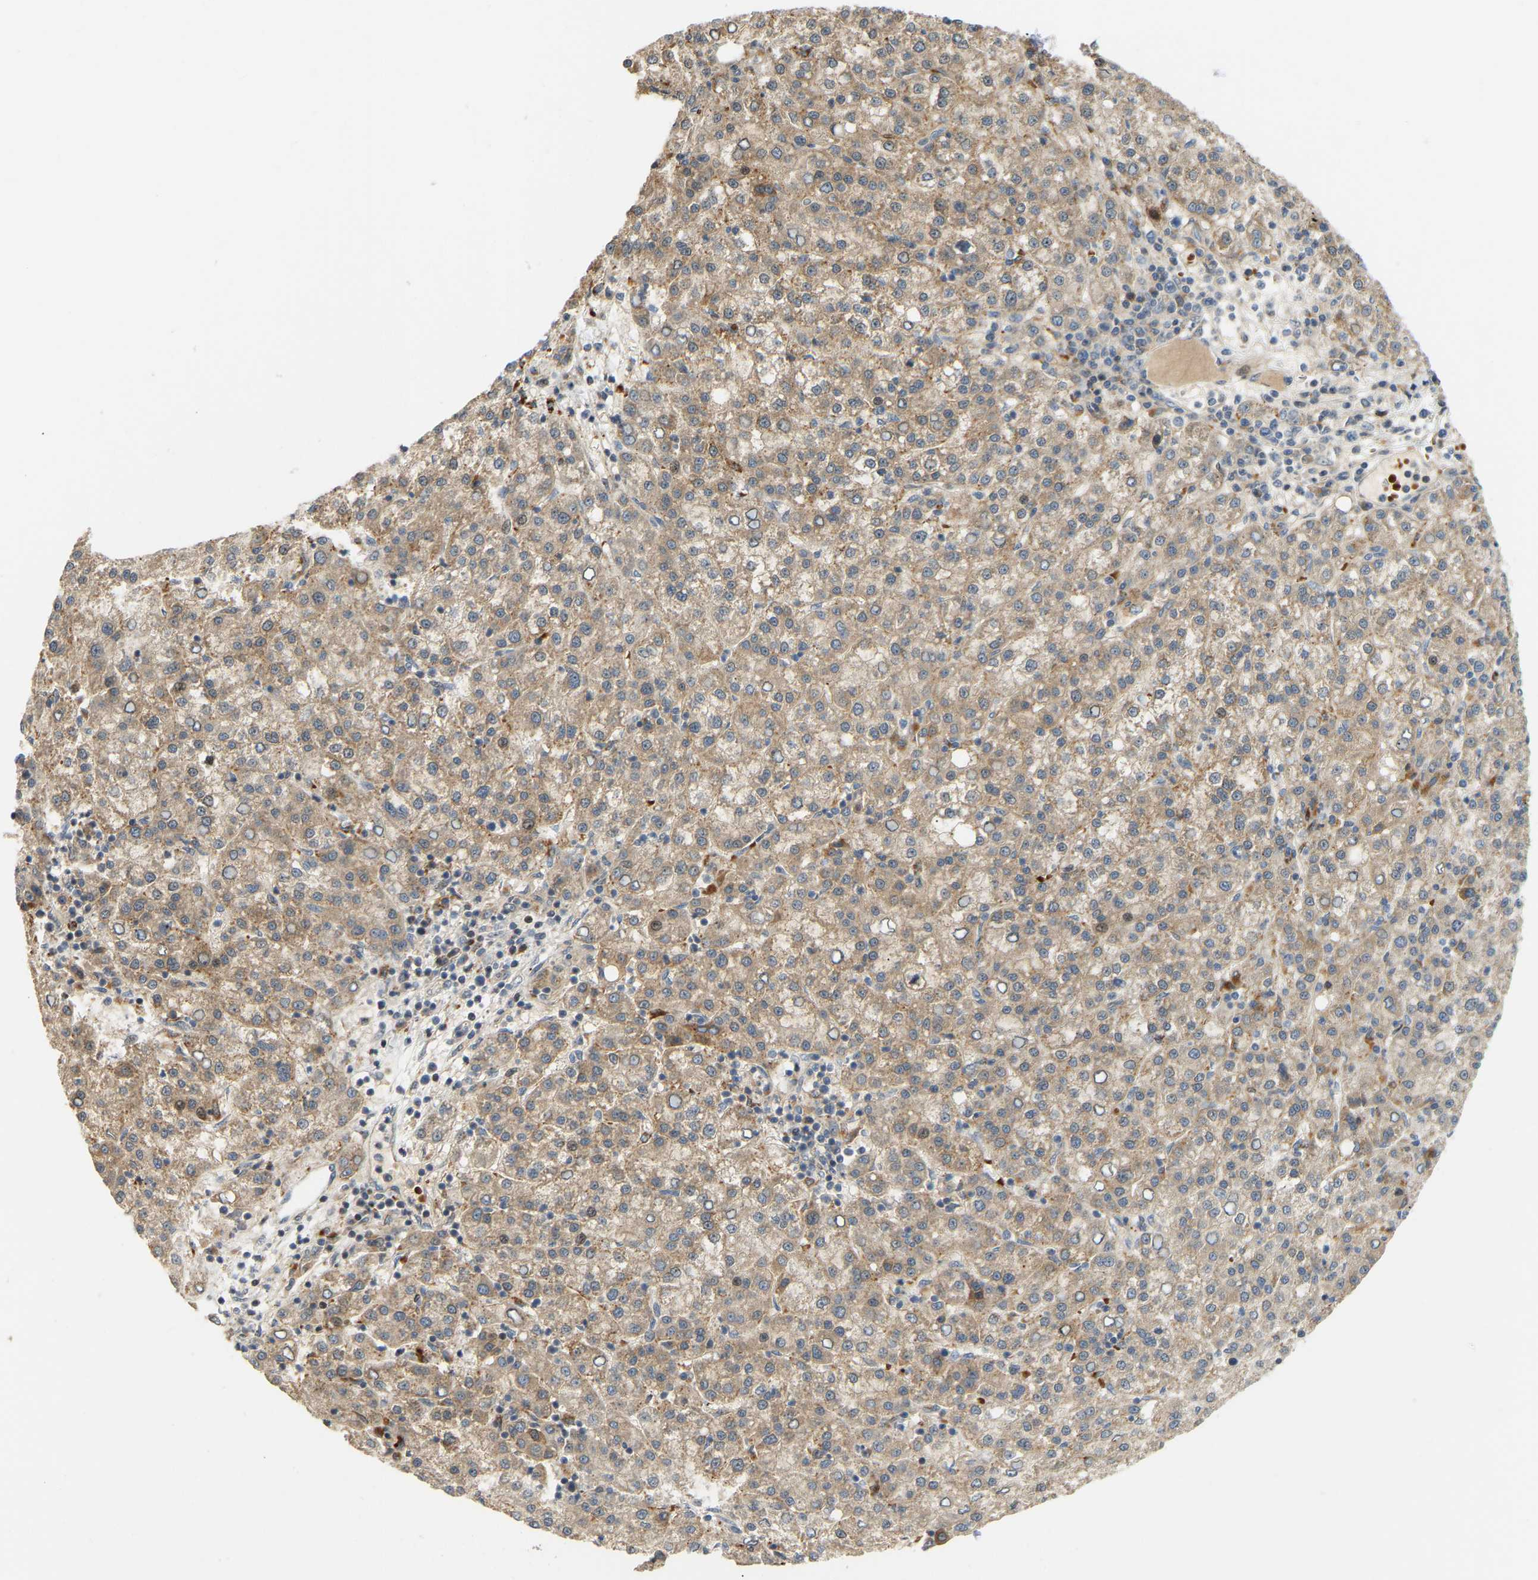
{"staining": {"intensity": "moderate", "quantity": ">75%", "location": "cytoplasmic/membranous"}, "tissue": "liver cancer", "cell_type": "Tumor cells", "image_type": "cancer", "snomed": [{"axis": "morphology", "description": "Carcinoma, Hepatocellular, NOS"}, {"axis": "topography", "description": "Liver"}], "caption": "Human hepatocellular carcinoma (liver) stained with a protein marker shows moderate staining in tumor cells.", "gene": "POGLUT2", "patient": {"sex": "female", "age": 58}}